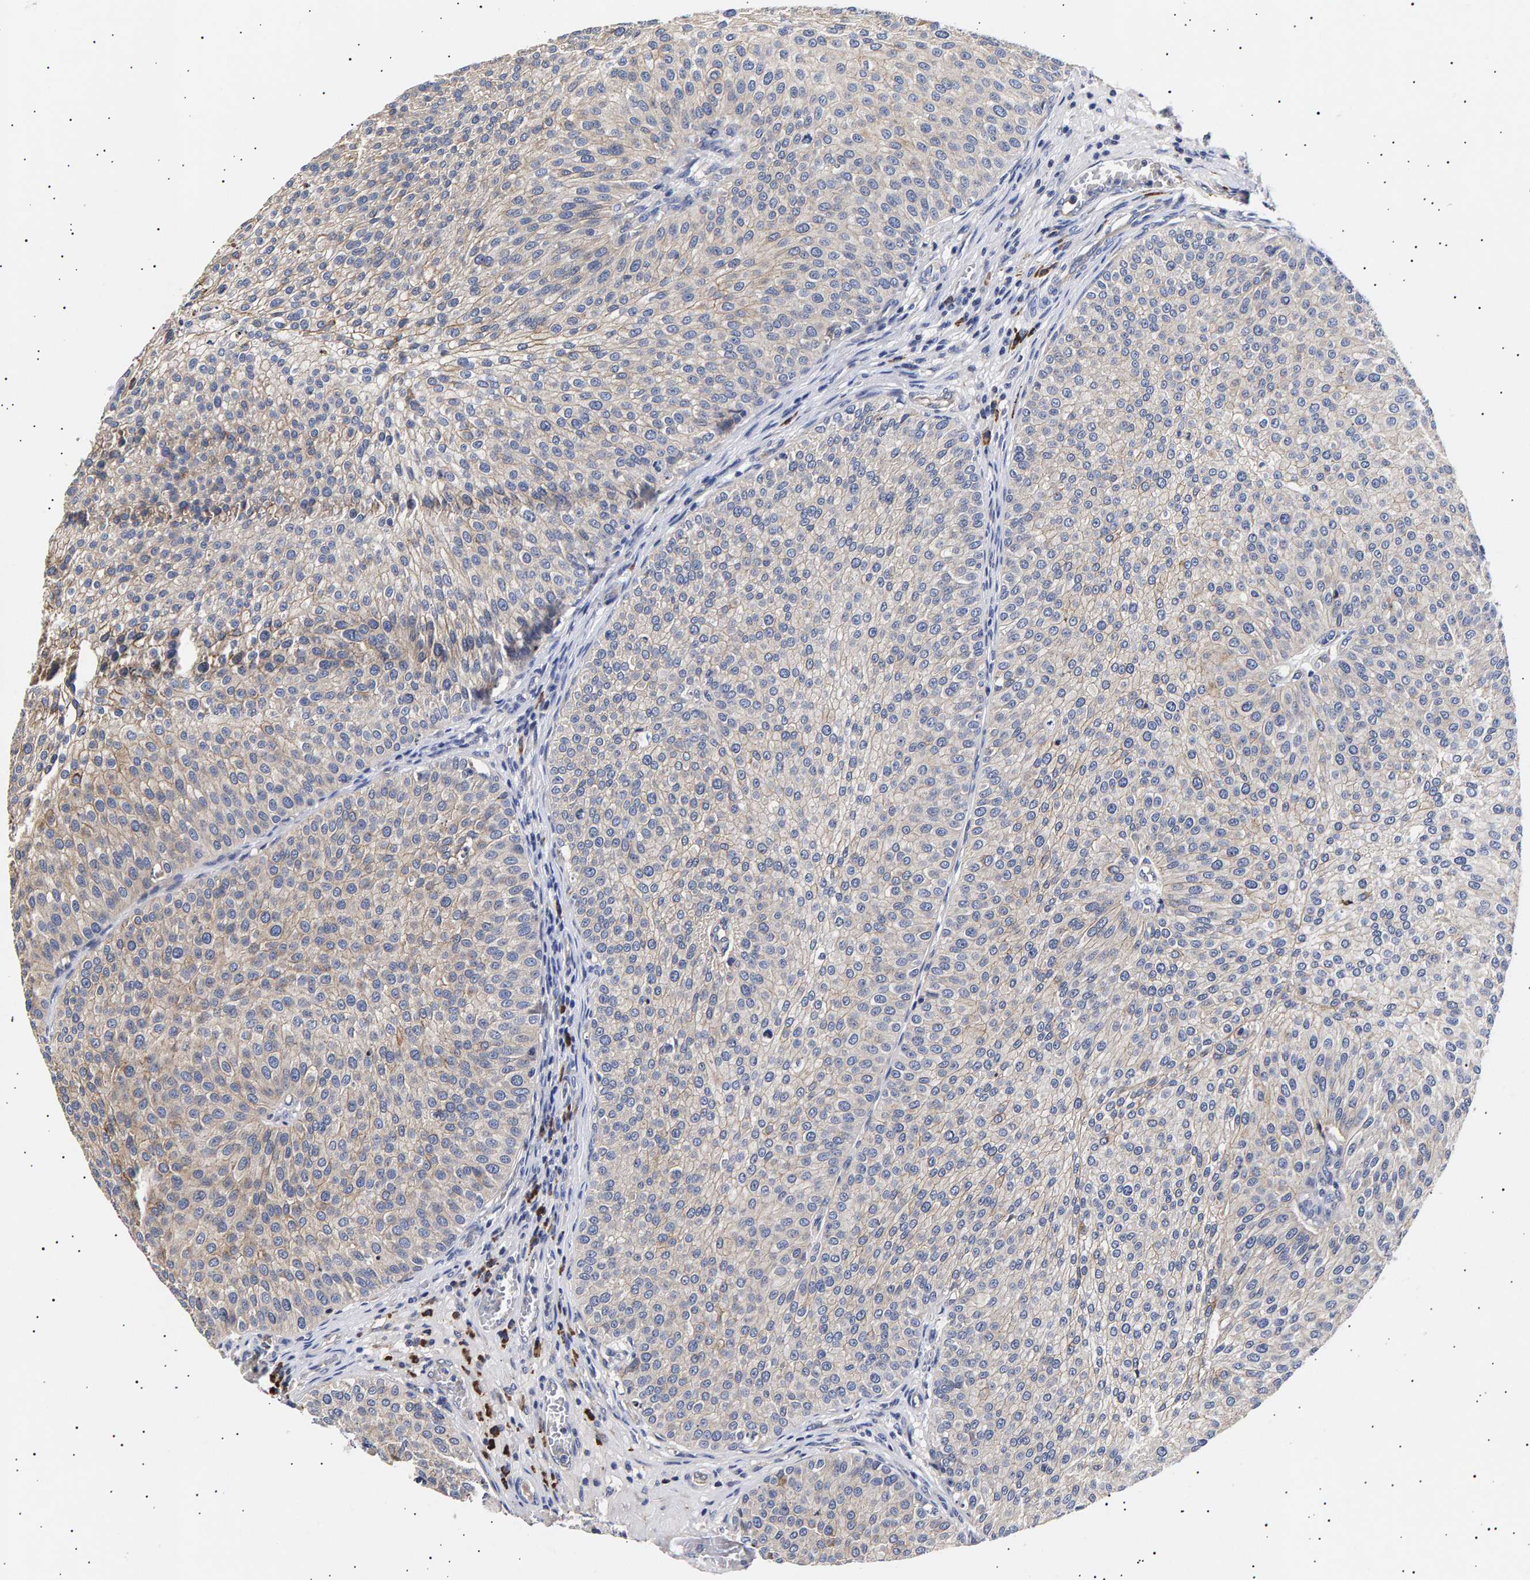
{"staining": {"intensity": "weak", "quantity": "<25%", "location": "cytoplasmic/membranous"}, "tissue": "urothelial cancer", "cell_type": "Tumor cells", "image_type": "cancer", "snomed": [{"axis": "morphology", "description": "Urothelial carcinoma, Low grade"}, {"axis": "topography", "description": "Smooth muscle"}, {"axis": "topography", "description": "Urinary bladder"}], "caption": "IHC histopathology image of neoplastic tissue: urothelial cancer stained with DAB displays no significant protein expression in tumor cells.", "gene": "ANKRD40", "patient": {"sex": "male", "age": 60}}